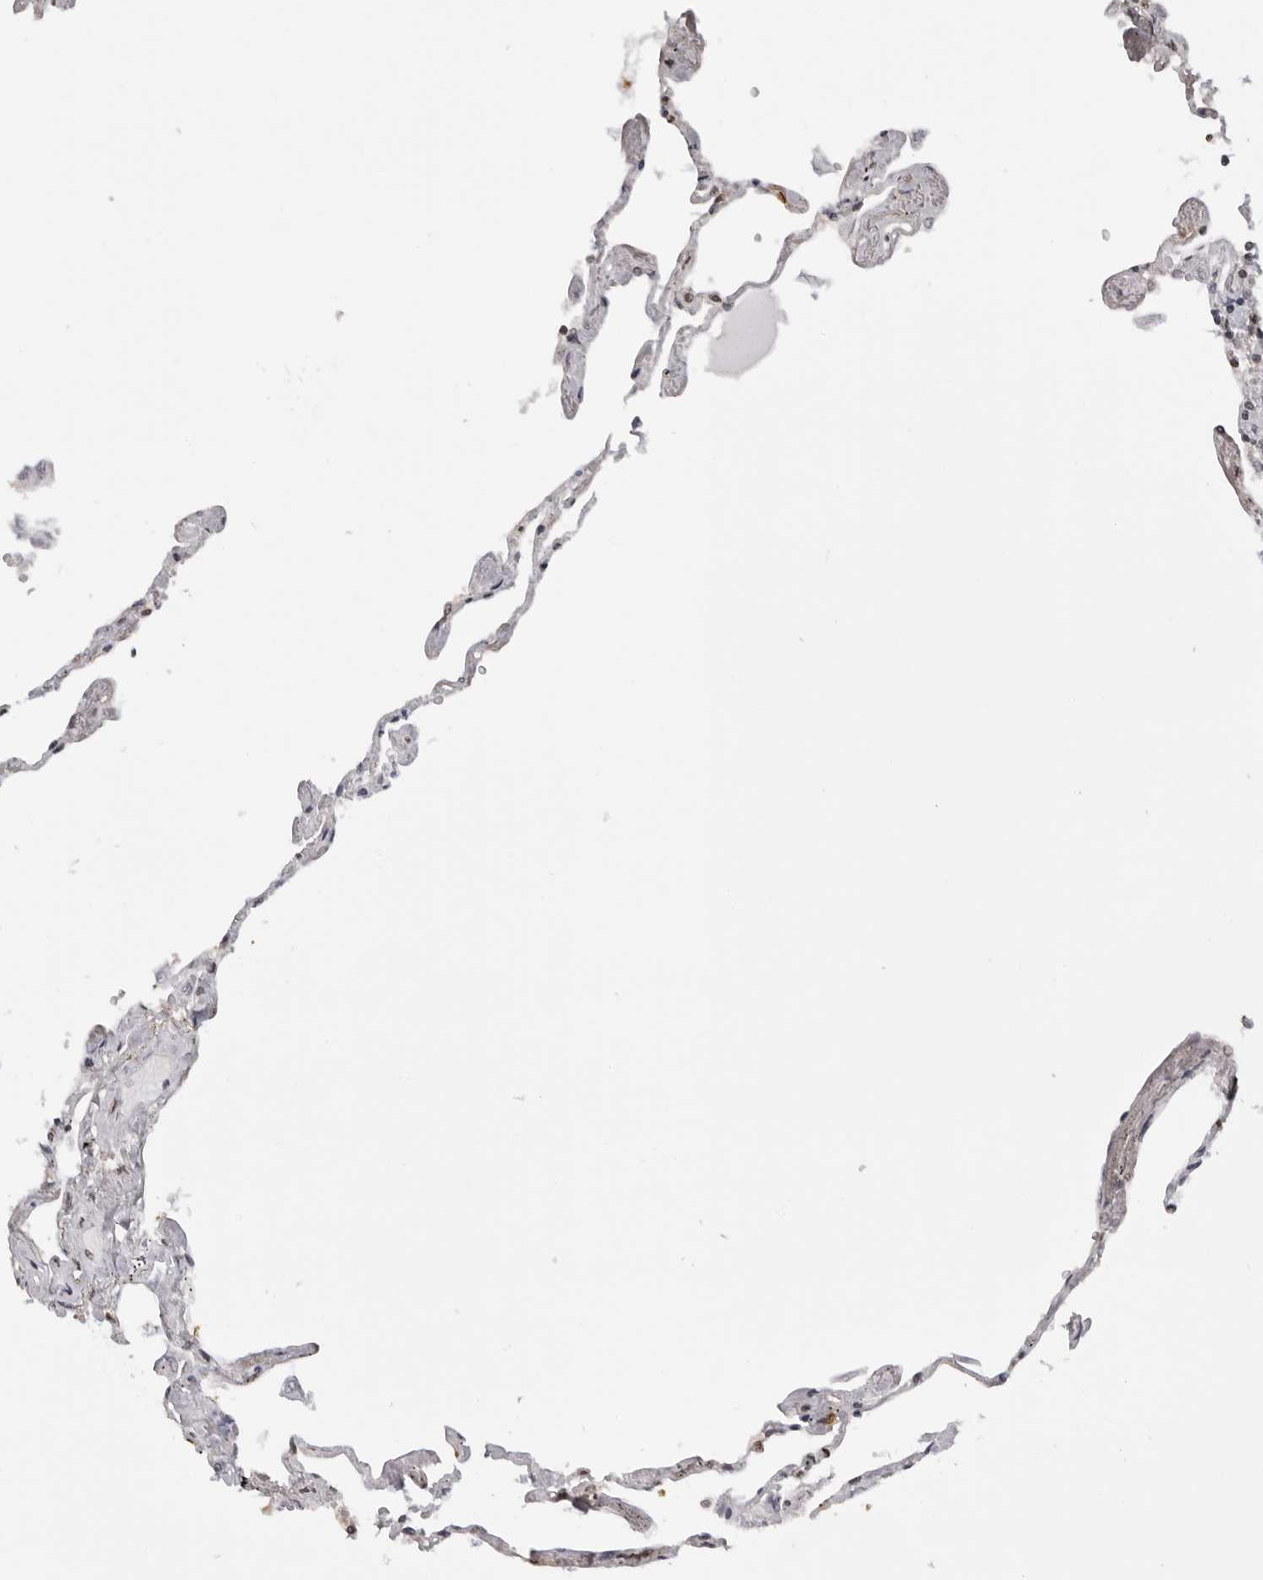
{"staining": {"intensity": "moderate", "quantity": "25%-75%", "location": "nuclear"}, "tissue": "lung", "cell_type": "Alveolar cells", "image_type": "normal", "snomed": [{"axis": "morphology", "description": "Normal tissue, NOS"}, {"axis": "topography", "description": "Lung"}], "caption": "Protein expression analysis of benign lung demonstrates moderate nuclear positivity in approximately 25%-75% of alveolar cells.", "gene": "HSPA4", "patient": {"sex": "female", "age": 67}}